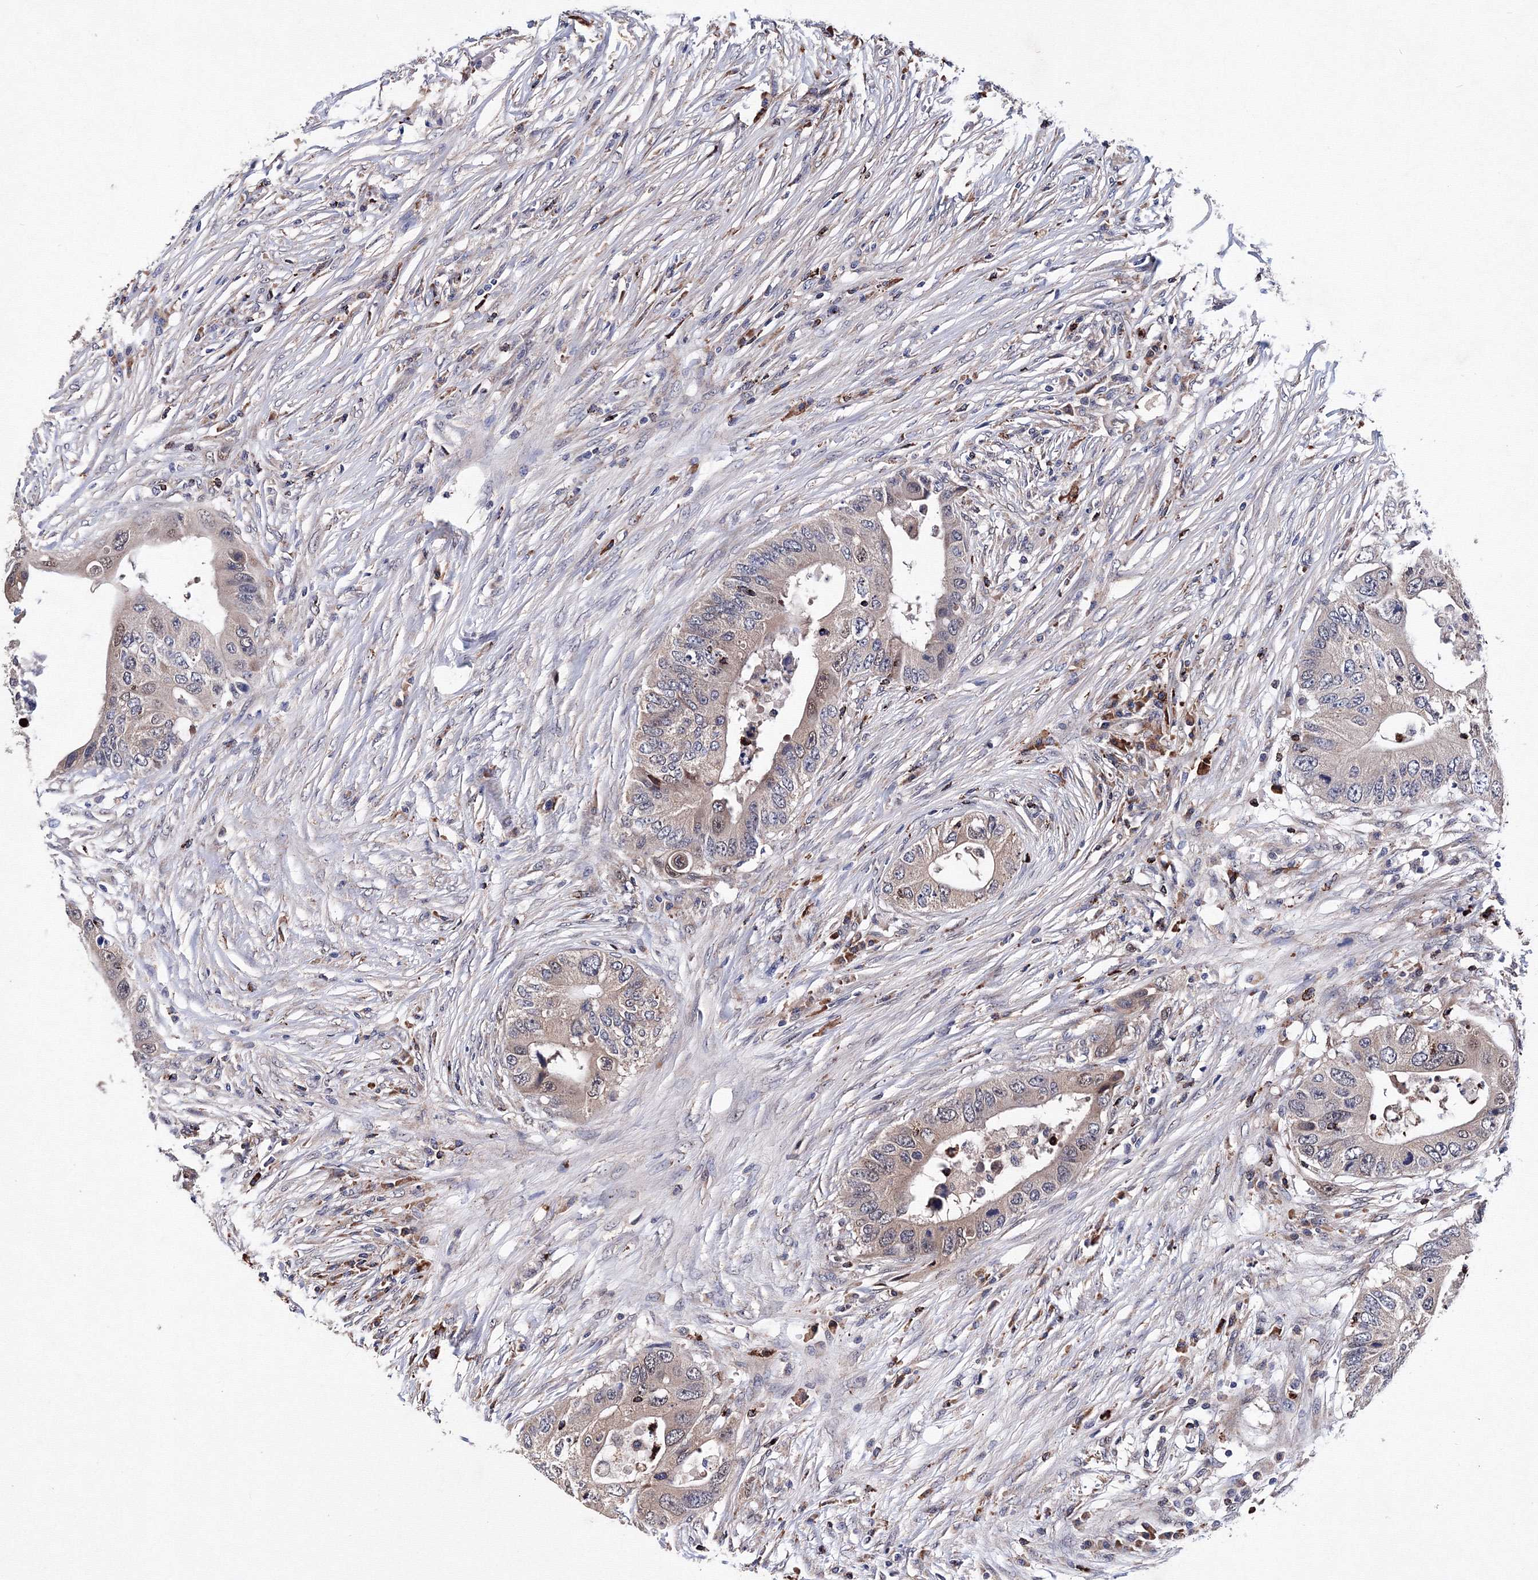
{"staining": {"intensity": "weak", "quantity": ">75%", "location": "cytoplasmic/membranous"}, "tissue": "colorectal cancer", "cell_type": "Tumor cells", "image_type": "cancer", "snomed": [{"axis": "morphology", "description": "Adenocarcinoma, NOS"}, {"axis": "topography", "description": "Colon"}], "caption": "An image of colorectal cancer (adenocarcinoma) stained for a protein demonstrates weak cytoplasmic/membranous brown staining in tumor cells. (DAB = brown stain, brightfield microscopy at high magnification).", "gene": "PHYKPL", "patient": {"sex": "male", "age": 71}}